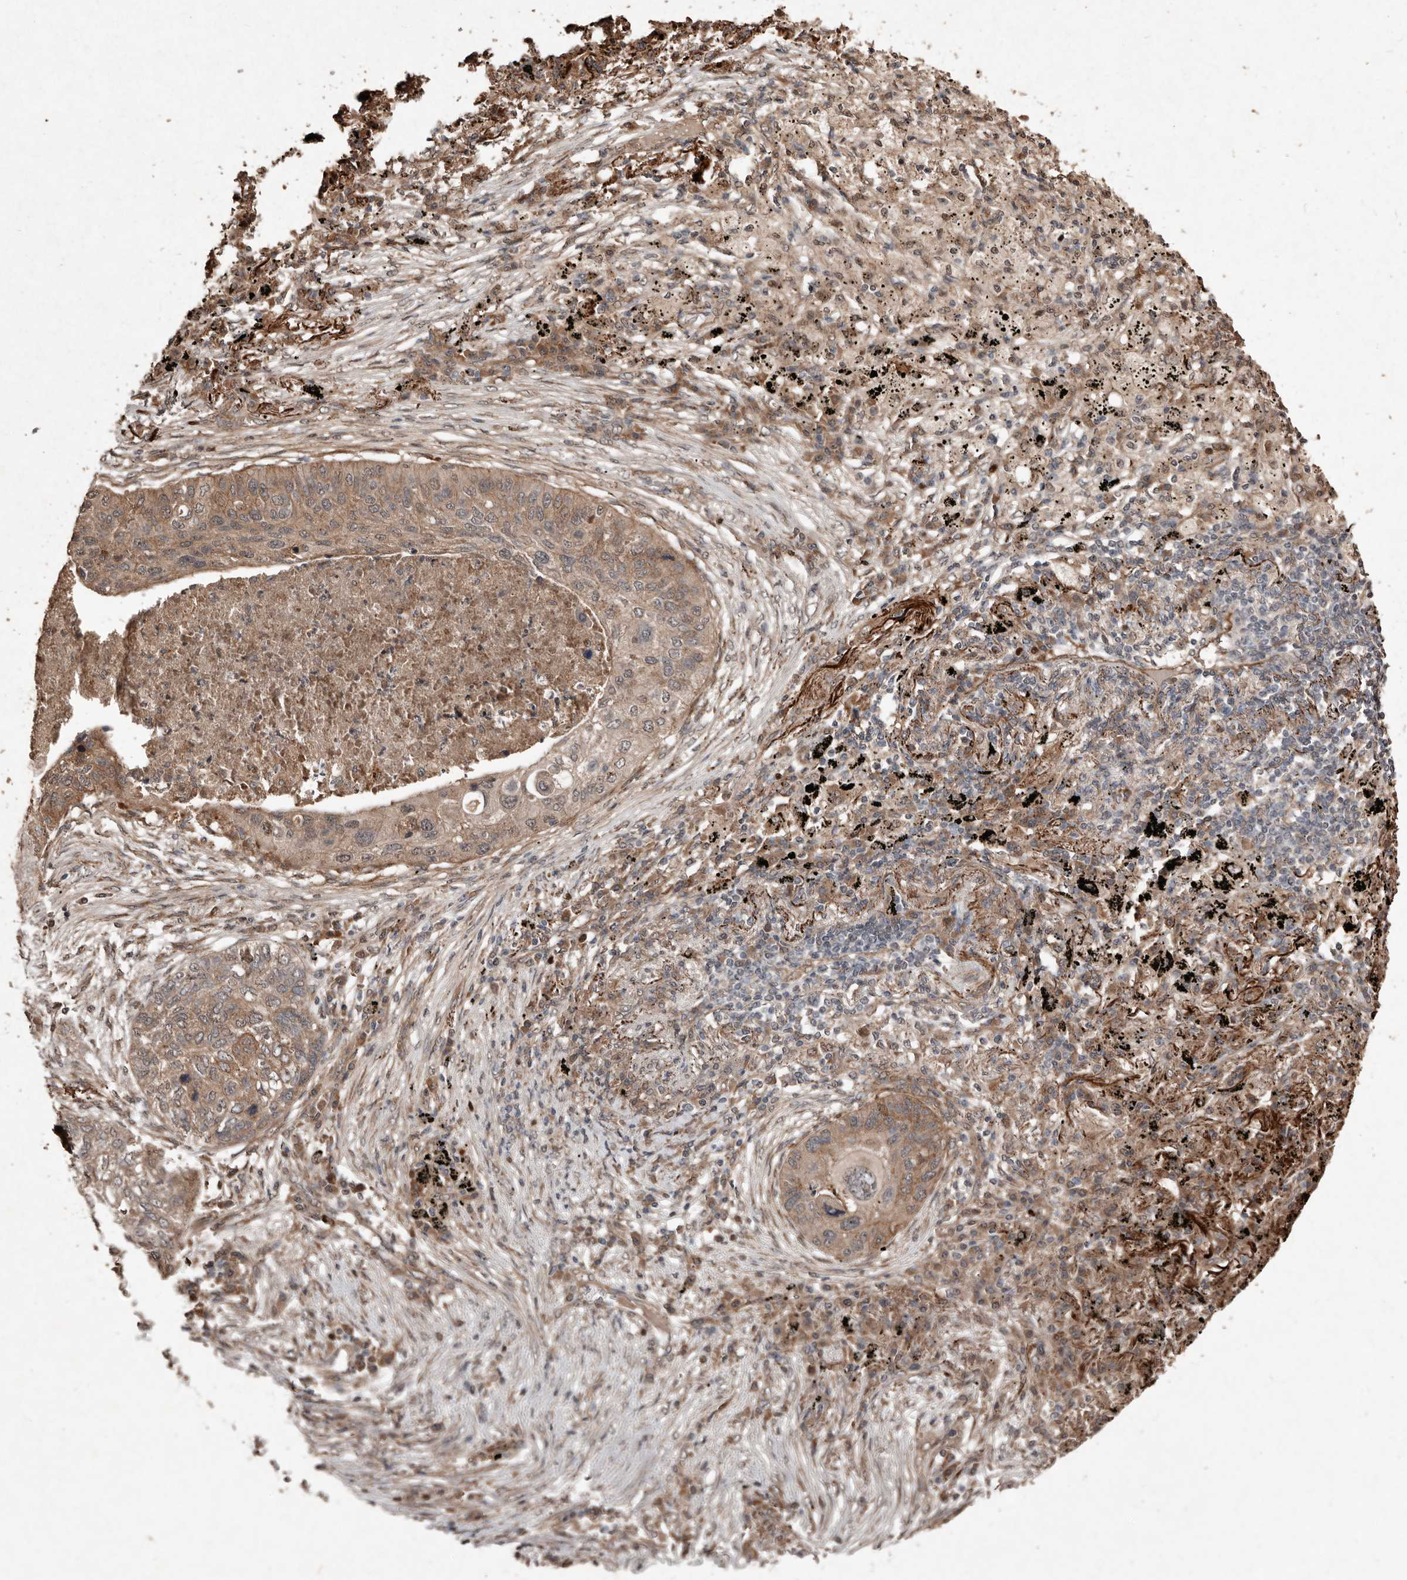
{"staining": {"intensity": "moderate", "quantity": "25%-75%", "location": "cytoplasmic/membranous"}, "tissue": "lung cancer", "cell_type": "Tumor cells", "image_type": "cancer", "snomed": [{"axis": "morphology", "description": "Squamous cell carcinoma, NOS"}, {"axis": "topography", "description": "Lung"}], "caption": "A brown stain labels moderate cytoplasmic/membranous staining of a protein in human squamous cell carcinoma (lung) tumor cells. The staining is performed using DAB (3,3'-diaminobenzidine) brown chromogen to label protein expression. The nuclei are counter-stained blue using hematoxylin.", "gene": "DIP2C", "patient": {"sex": "female", "age": 63}}